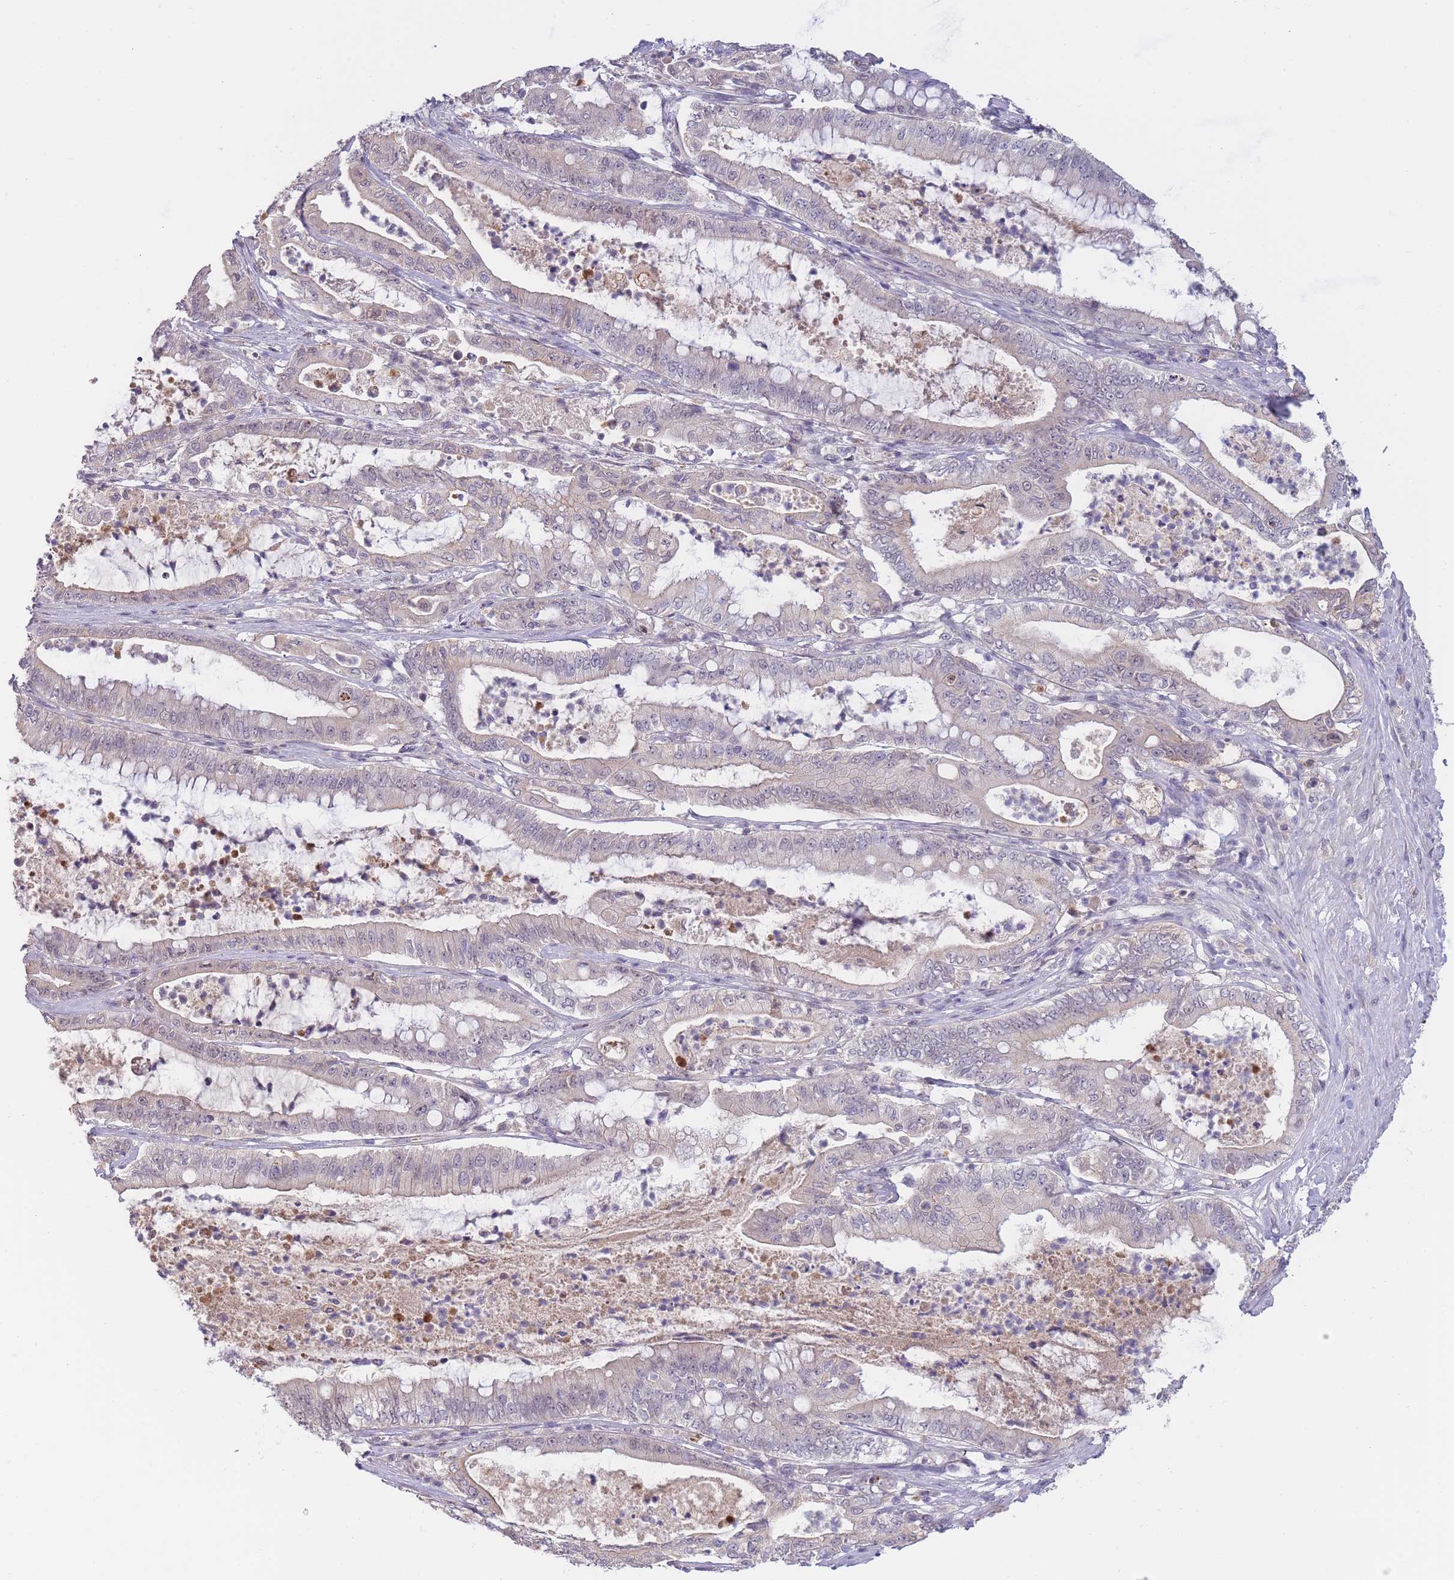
{"staining": {"intensity": "negative", "quantity": "none", "location": "none"}, "tissue": "pancreatic cancer", "cell_type": "Tumor cells", "image_type": "cancer", "snomed": [{"axis": "morphology", "description": "Adenocarcinoma, NOS"}, {"axis": "topography", "description": "Pancreas"}], "caption": "This is an immunohistochemistry (IHC) micrograph of human pancreatic adenocarcinoma. There is no expression in tumor cells.", "gene": "GOLGA6L25", "patient": {"sex": "male", "age": 71}}